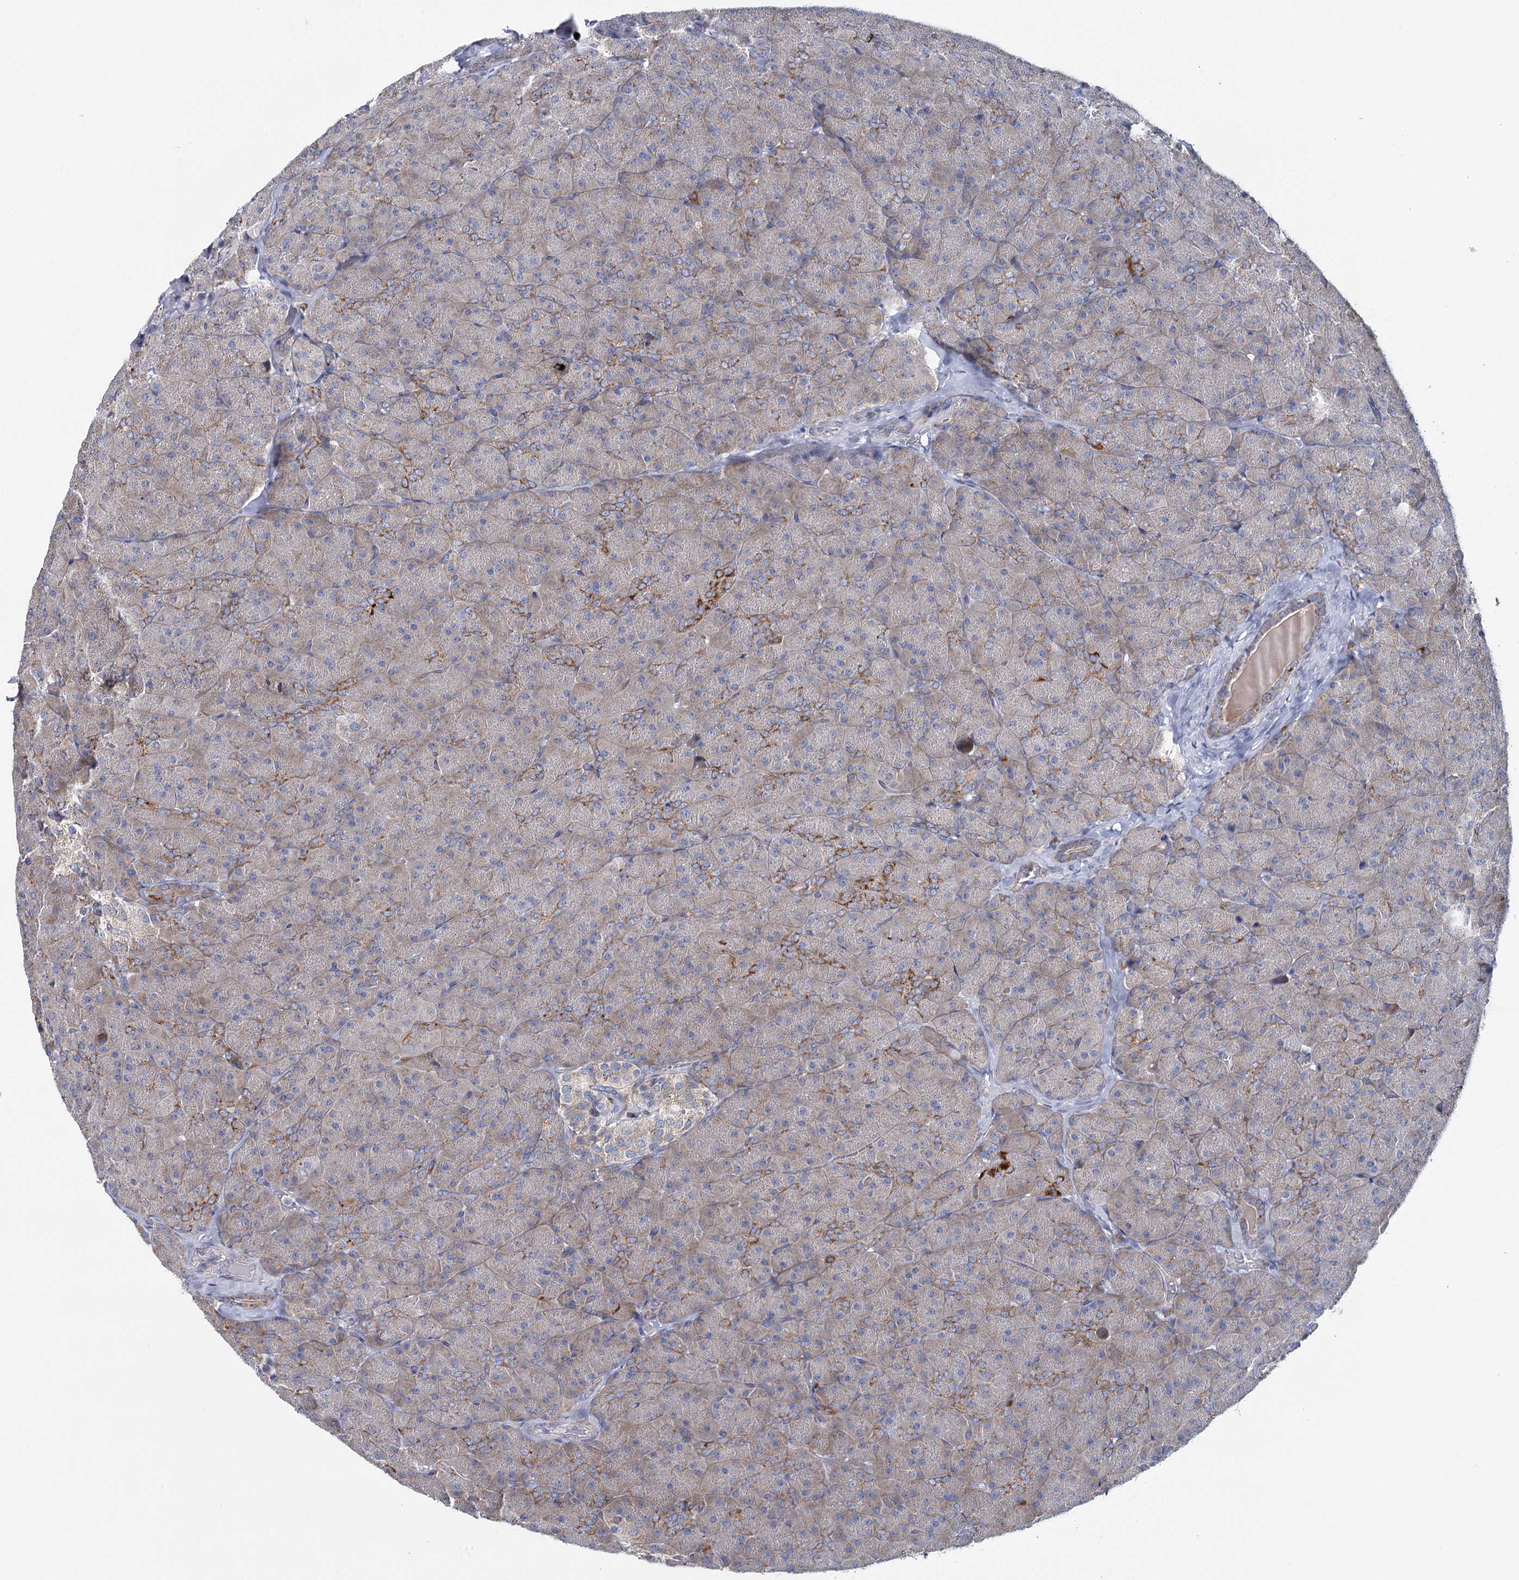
{"staining": {"intensity": "moderate", "quantity": "25%-75%", "location": "cytoplasmic/membranous"}, "tissue": "pancreas", "cell_type": "Exocrine glandular cells", "image_type": "normal", "snomed": [{"axis": "morphology", "description": "Normal tissue, NOS"}, {"axis": "topography", "description": "Pancreas"}], "caption": "Unremarkable pancreas reveals moderate cytoplasmic/membranous staining in about 25%-75% of exocrine glandular cells, visualized by immunohistochemistry. Ihc stains the protein of interest in brown and the nuclei are stained blue.", "gene": "THUMPD3", "patient": {"sex": "male", "age": 36}}